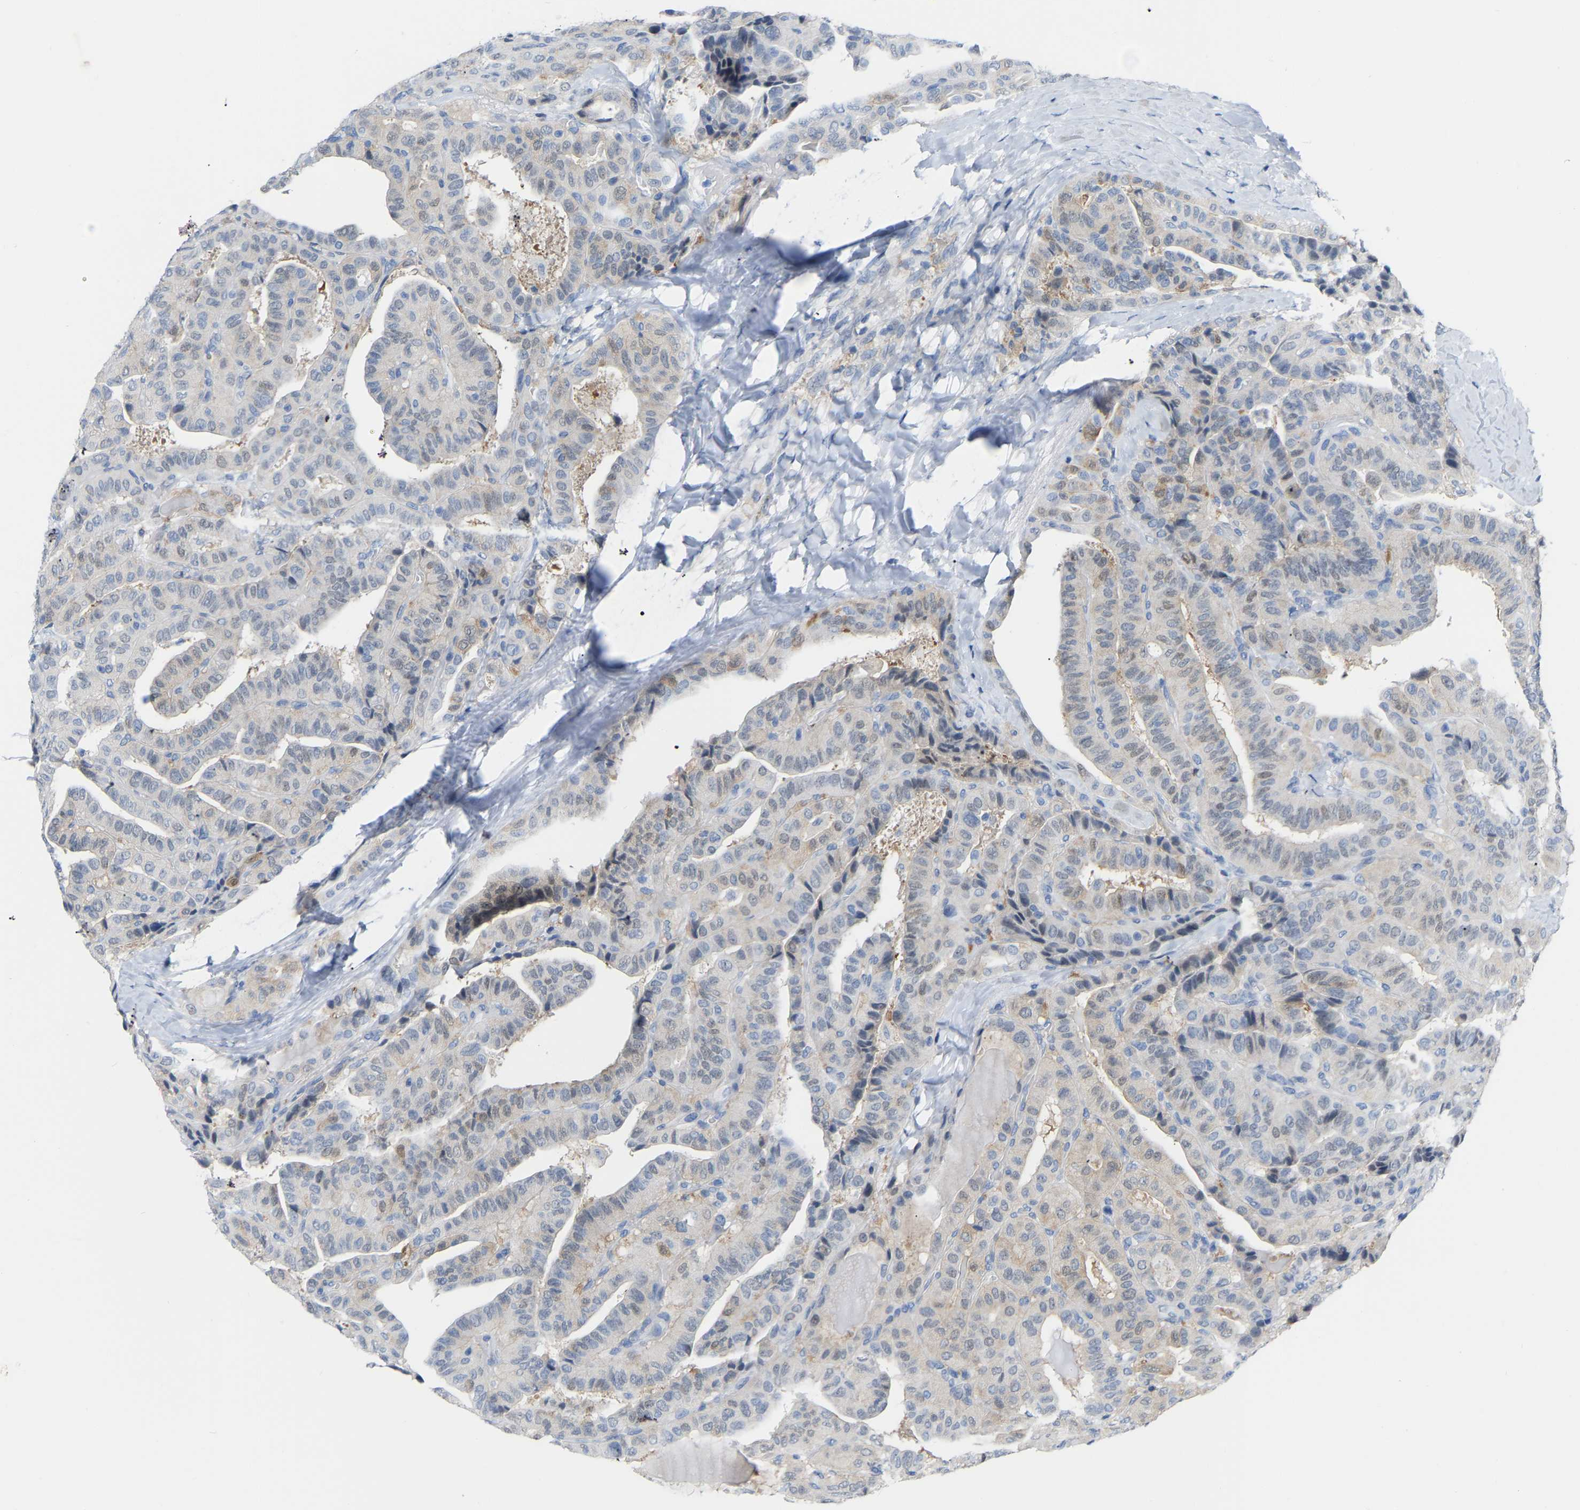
{"staining": {"intensity": "weak", "quantity": "<25%", "location": "cytoplasmic/membranous"}, "tissue": "thyroid cancer", "cell_type": "Tumor cells", "image_type": "cancer", "snomed": [{"axis": "morphology", "description": "Papillary adenocarcinoma, NOS"}, {"axis": "topography", "description": "Thyroid gland"}], "caption": "Human papillary adenocarcinoma (thyroid) stained for a protein using immunohistochemistry (IHC) demonstrates no positivity in tumor cells.", "gene": "ABTB2", "patient": {"sex": "male", "age": 77}}